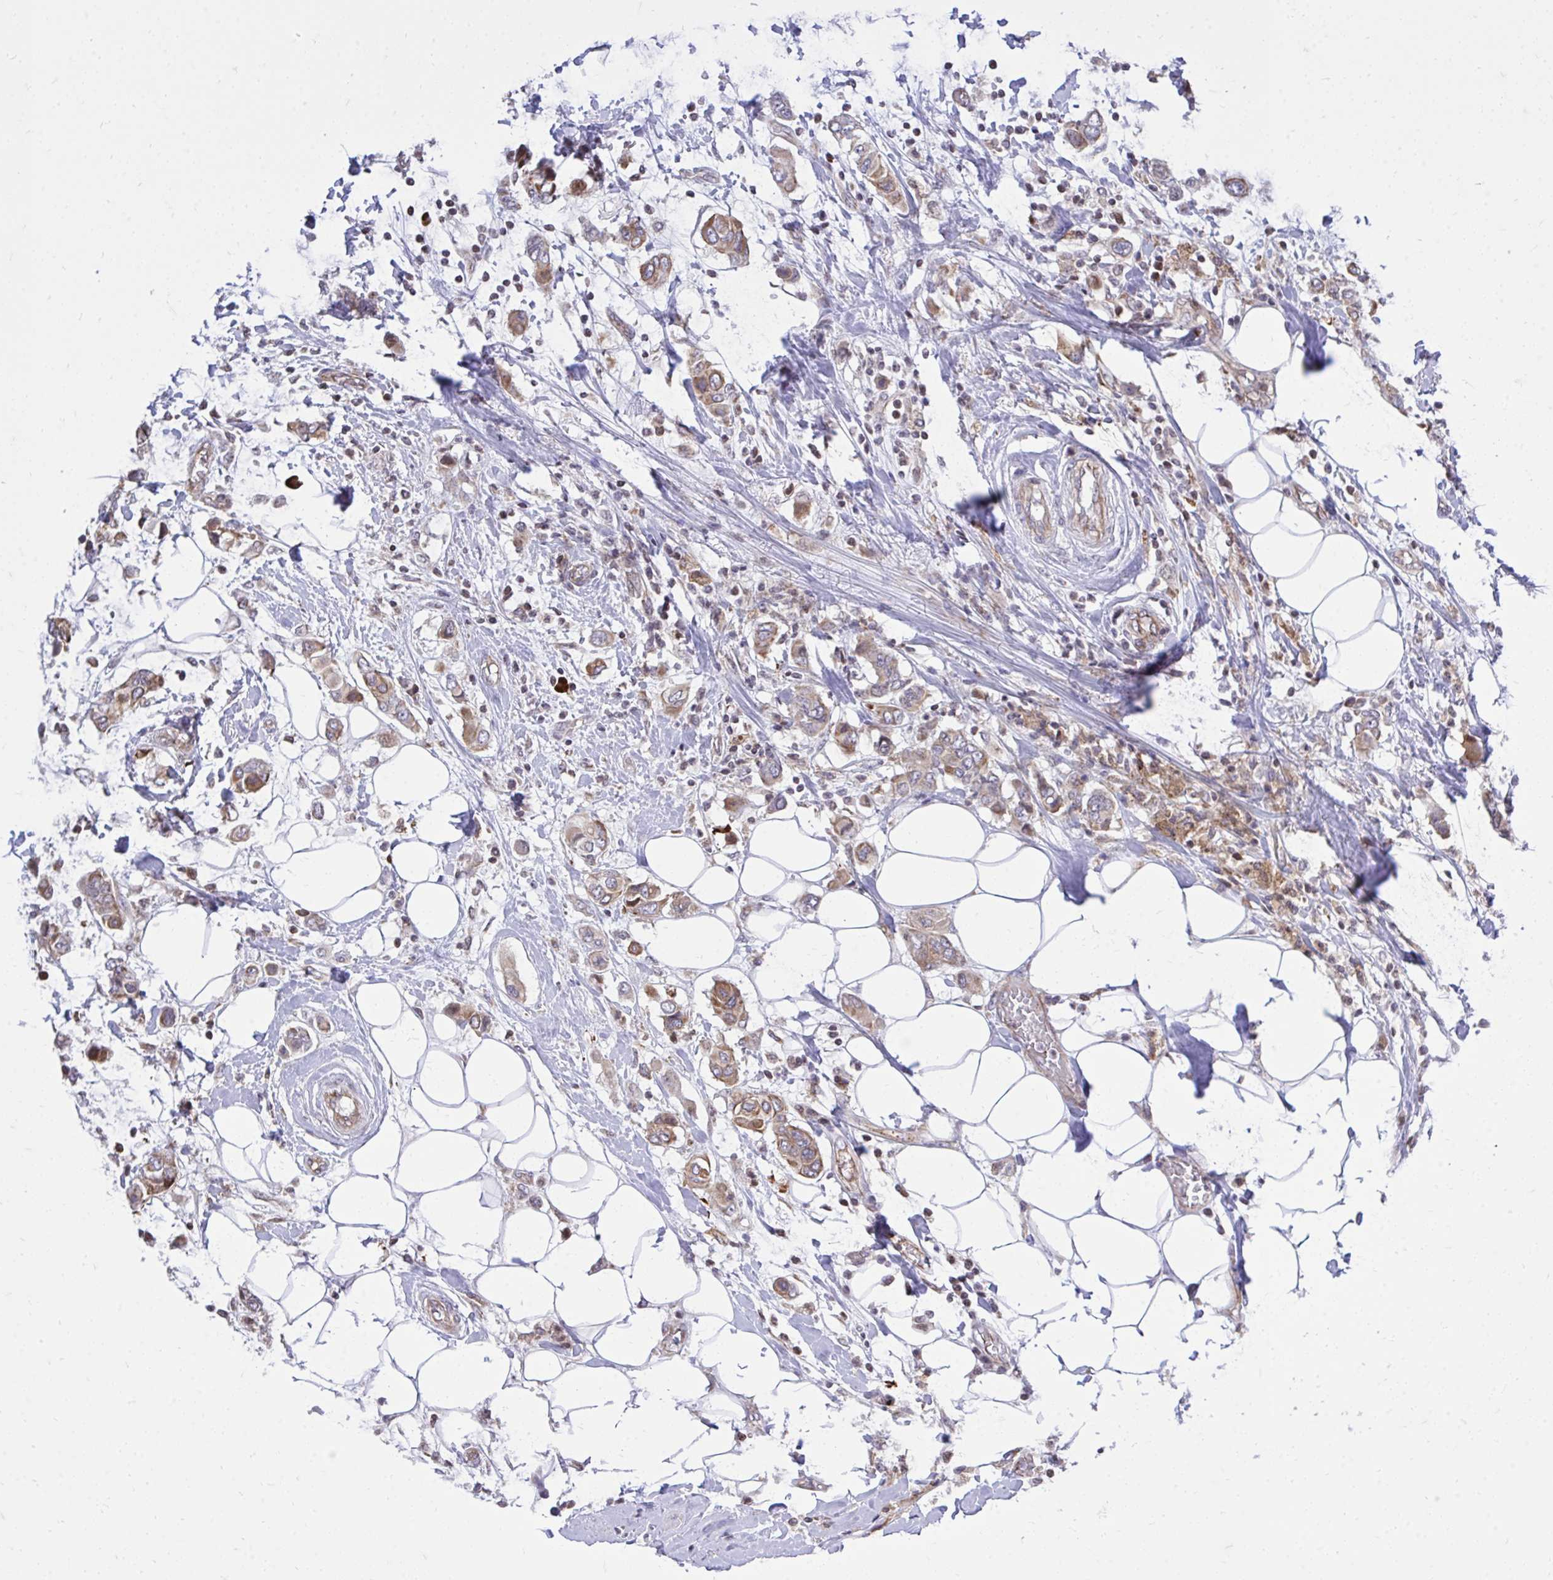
{"staining": {"intensity": "moderate", "quantity": ">75%", "location": "cytoplasmic/membranous"}, "tissue": "breast cancer", "cell_type": "Tumor cells", "image_type": "cancer", "snomed": [{"axis": "morphology", "description": "Lobular carcinoma"}, {"axis": "topography", "description": "Breast"}], "caption": "An image of breast cancer stained for a protein exhibits moderate cytoplasmic/membranous brown staining in tumor cells.", "gene": "METTL9", "patient": {"sex": "female", "age": 51}}